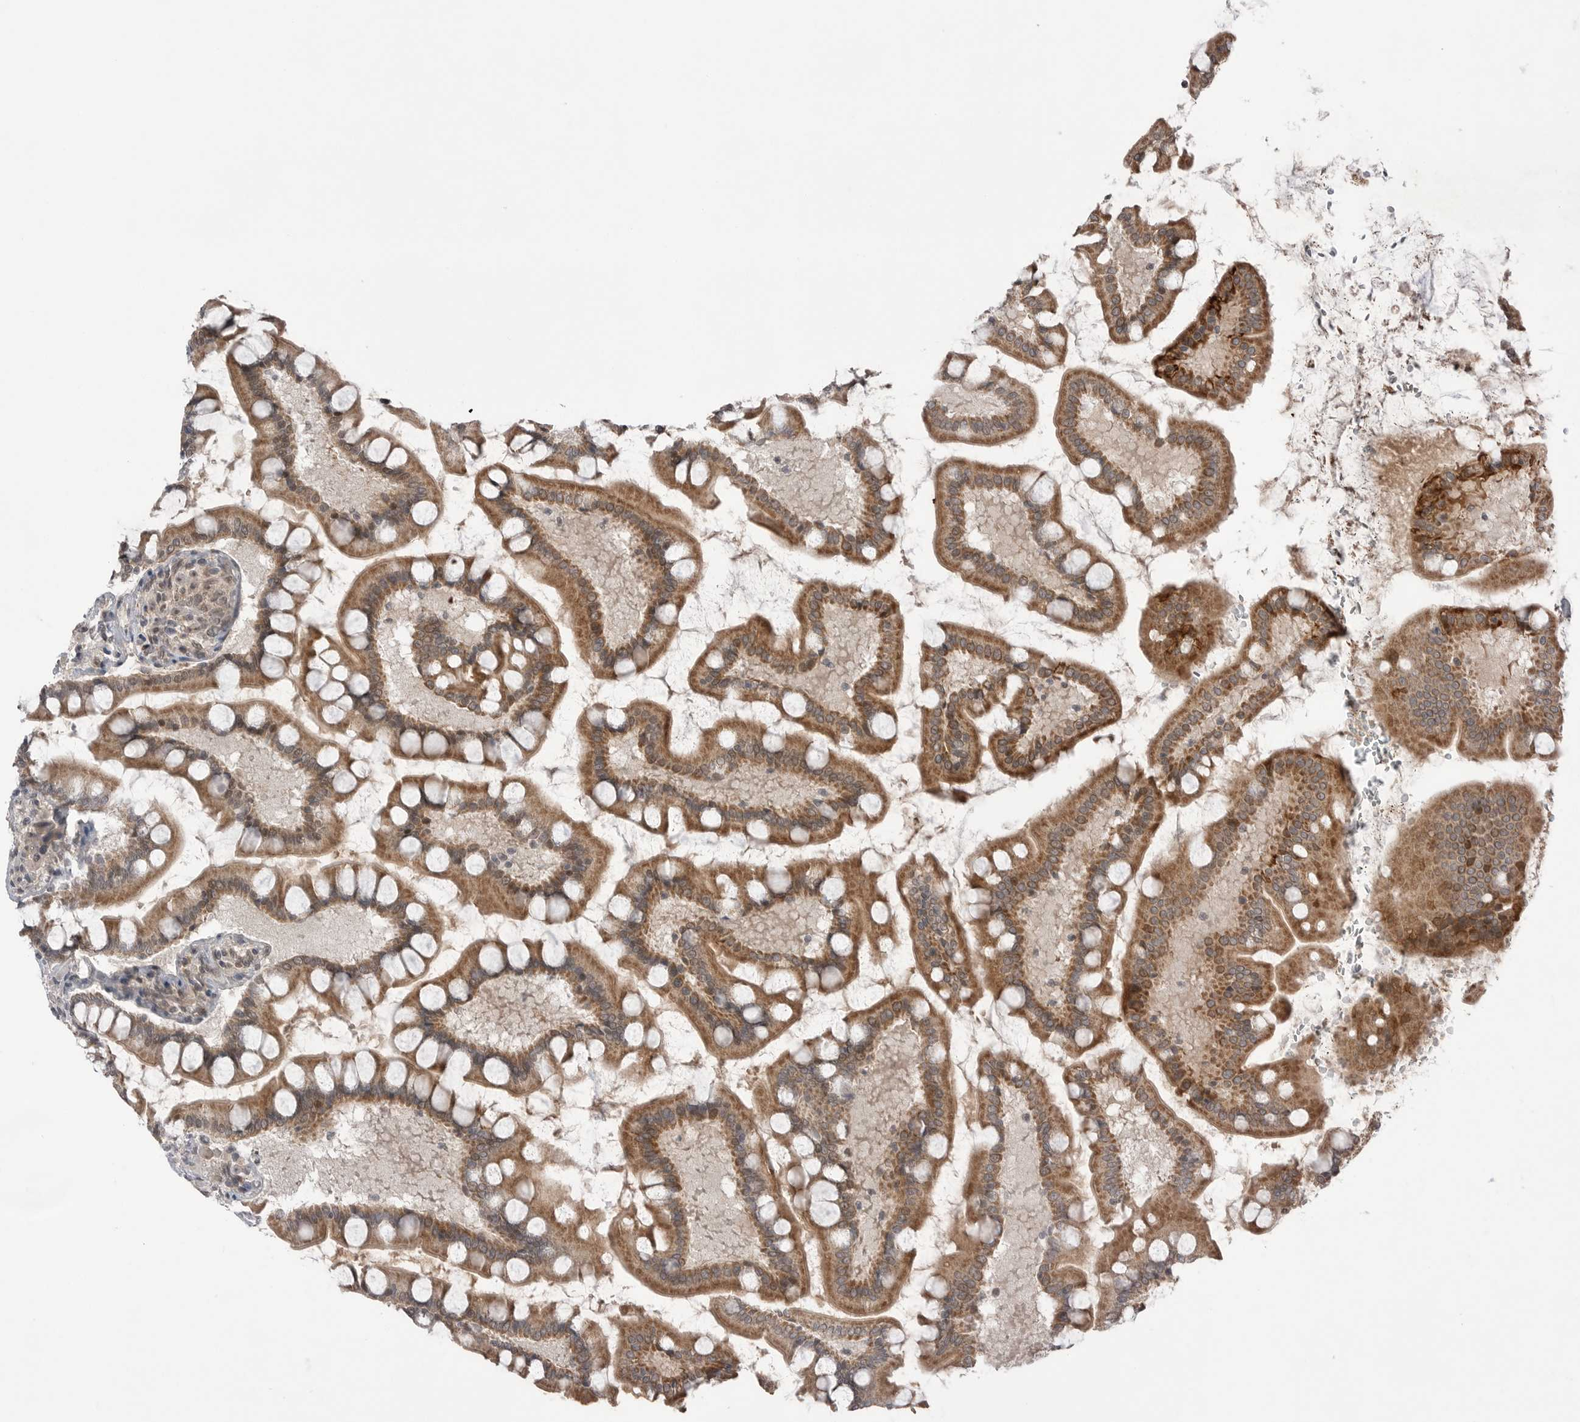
{"staining": {"intensity": "moderate", "quantity": ">75%", "location": "cytoplasmic/membranous"}, "tissue": "small intestine", "cell_type": "Glandular cells", "image_type": "normal", "snomed": [{"axis": "morphology", "description": "Normal tissue, NOS"}, {"axis": "topography", "description": "Small intestine"}], "caption": "Glandular cells demonstrate moderate cytoplasmic/membranous staining in approximately >75% of cells in benign small intestine.", "gene": "NTAQ1", "patient": {"sex": "male", "age": 41}}